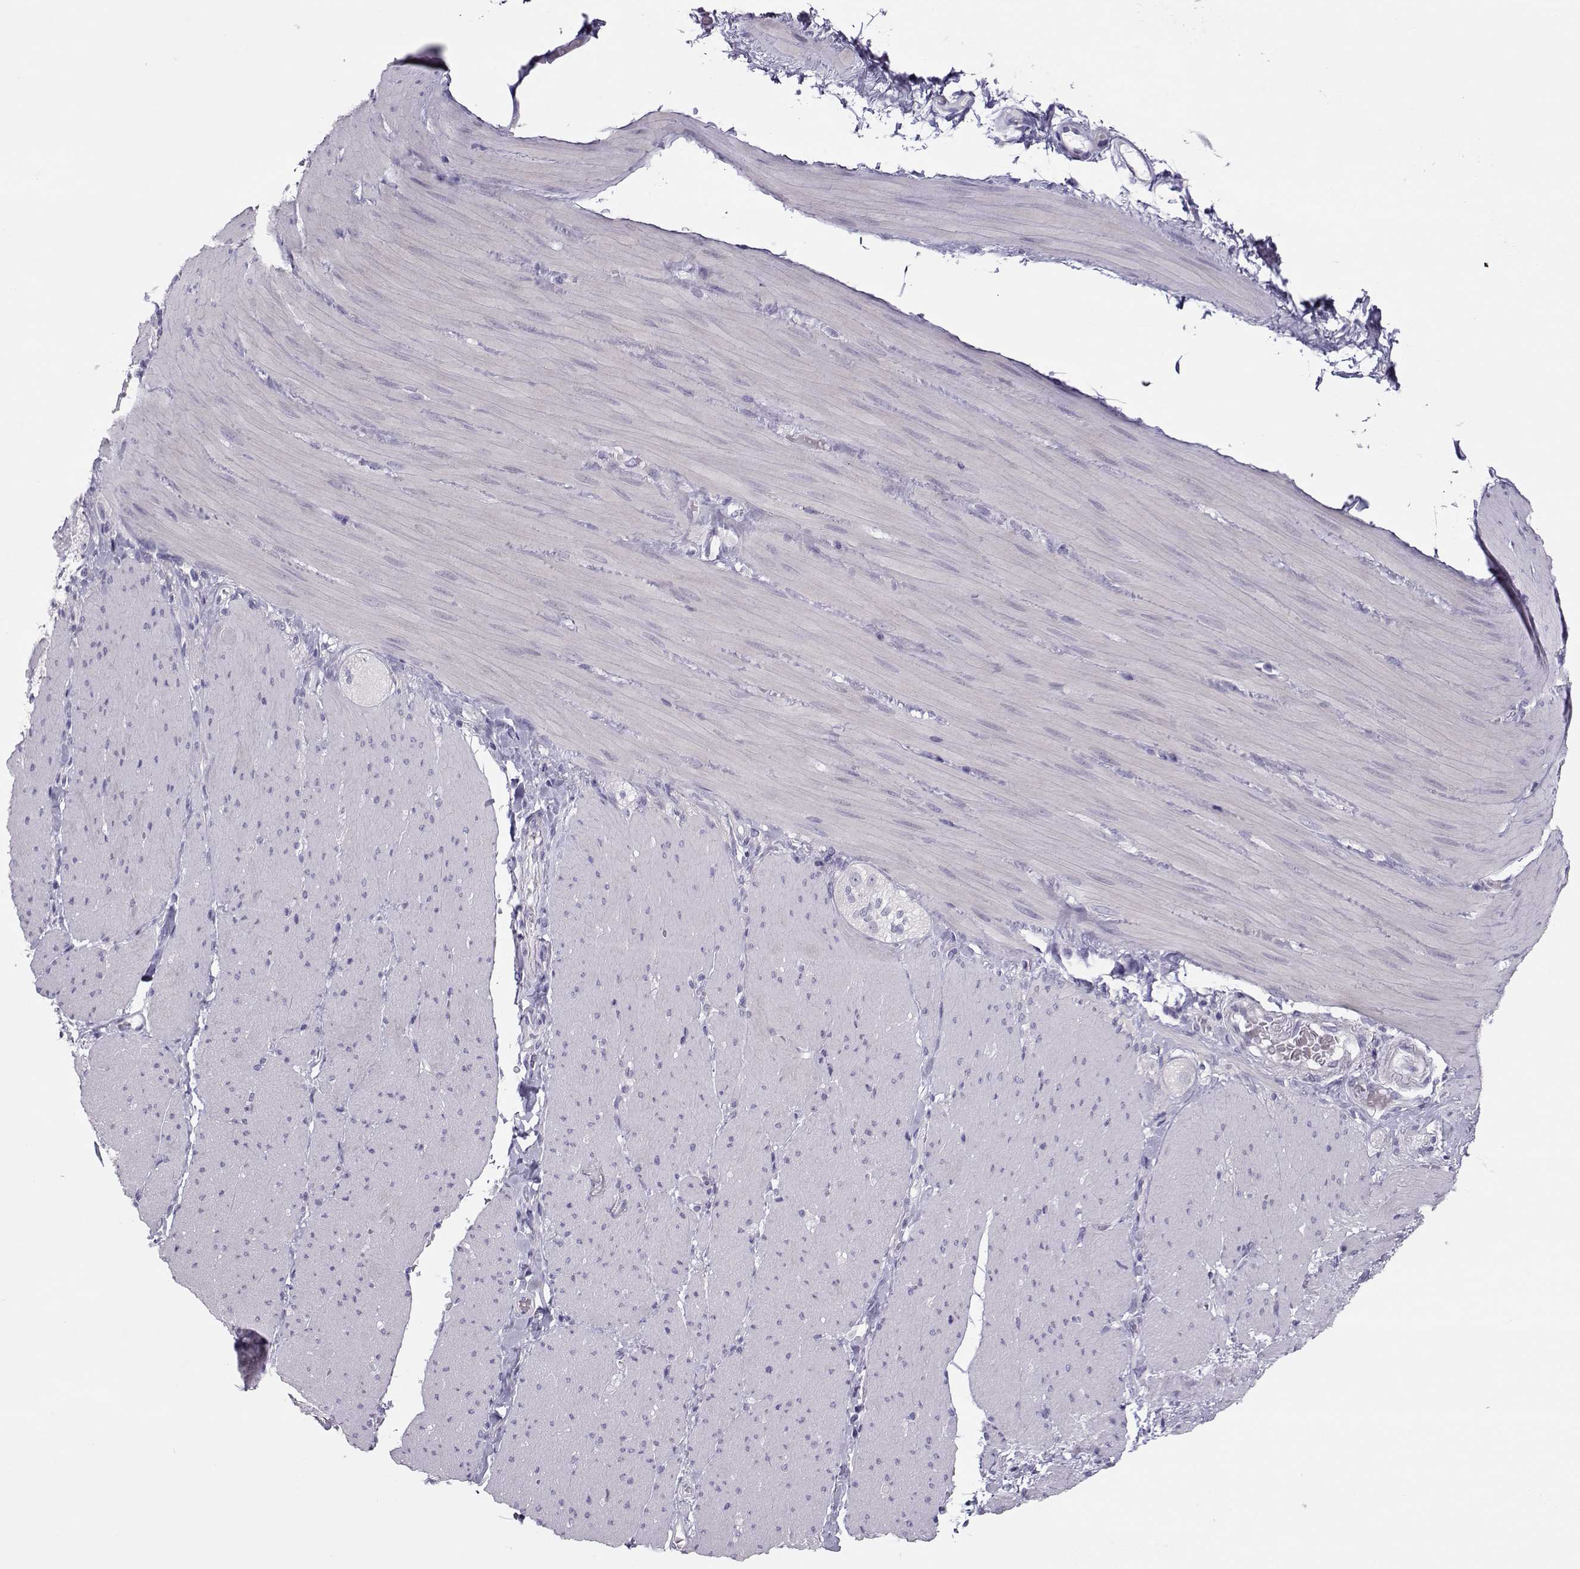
{"staining": {"intensity": "negative", "quantity": "none", "location": "none"}, "tissue": "adipose tissue", "cell_type": "Adipocytes", "image_type": "normal", "snomed": [{"axis": "morphology", "description": "Normal tissue, NOS"}, {"axis": "topography", "description": "Smooth muscle"}, {"axis": "topography", "description": "Duodenum"}, {"axis": "topography", "description": "Peripheral nerve tissue"}], "caption": "This image is of unremarkable adipose tissue stained with IHC to label a protein in brown with the nuclei are counter-stained blue. There is no positivity in adipocytes.", "gene": "TRPM7", "patient": {"sex": "female", "age": 61}}